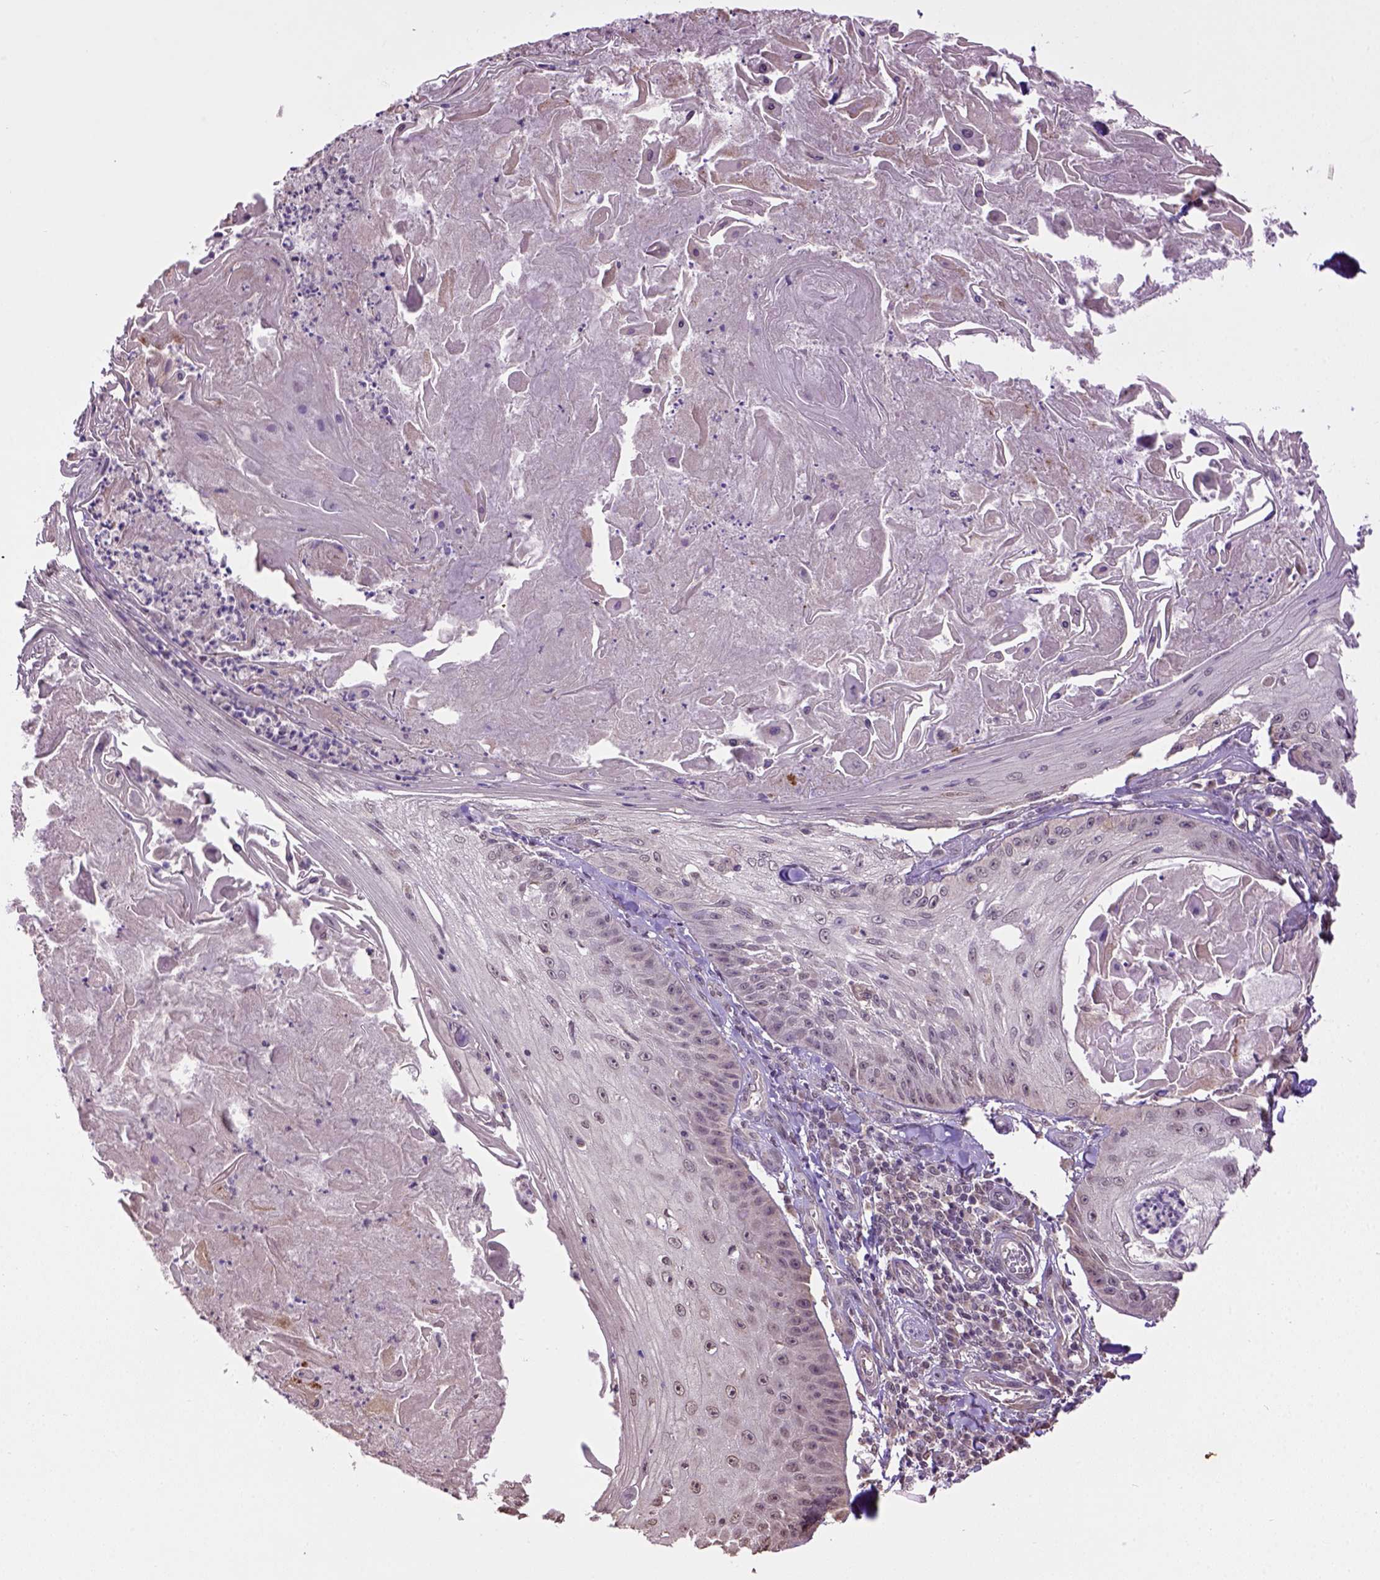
{"staining": {"intensity": "weak", "quantity": "<25%", "location": "cytoplasmic/membranous"}, "tissue": "skin cancer", "cell_type": "Tumor cells", "image_type": "cancer", "snomed": [{"axis": "morphology", "description": "Squamous cell carcinoma, NOS"}, {"axis": "topography", "description": "Skin"}], "caption": "There is no significant expression in tumor cells of squamous cell carcinoma (skin). The staining is performed using DAB brown chromogen with nuclei counter-stained in using hematoxylin.", "gene": "WDR17", "patient": {"sex": "male", "age": 70}}